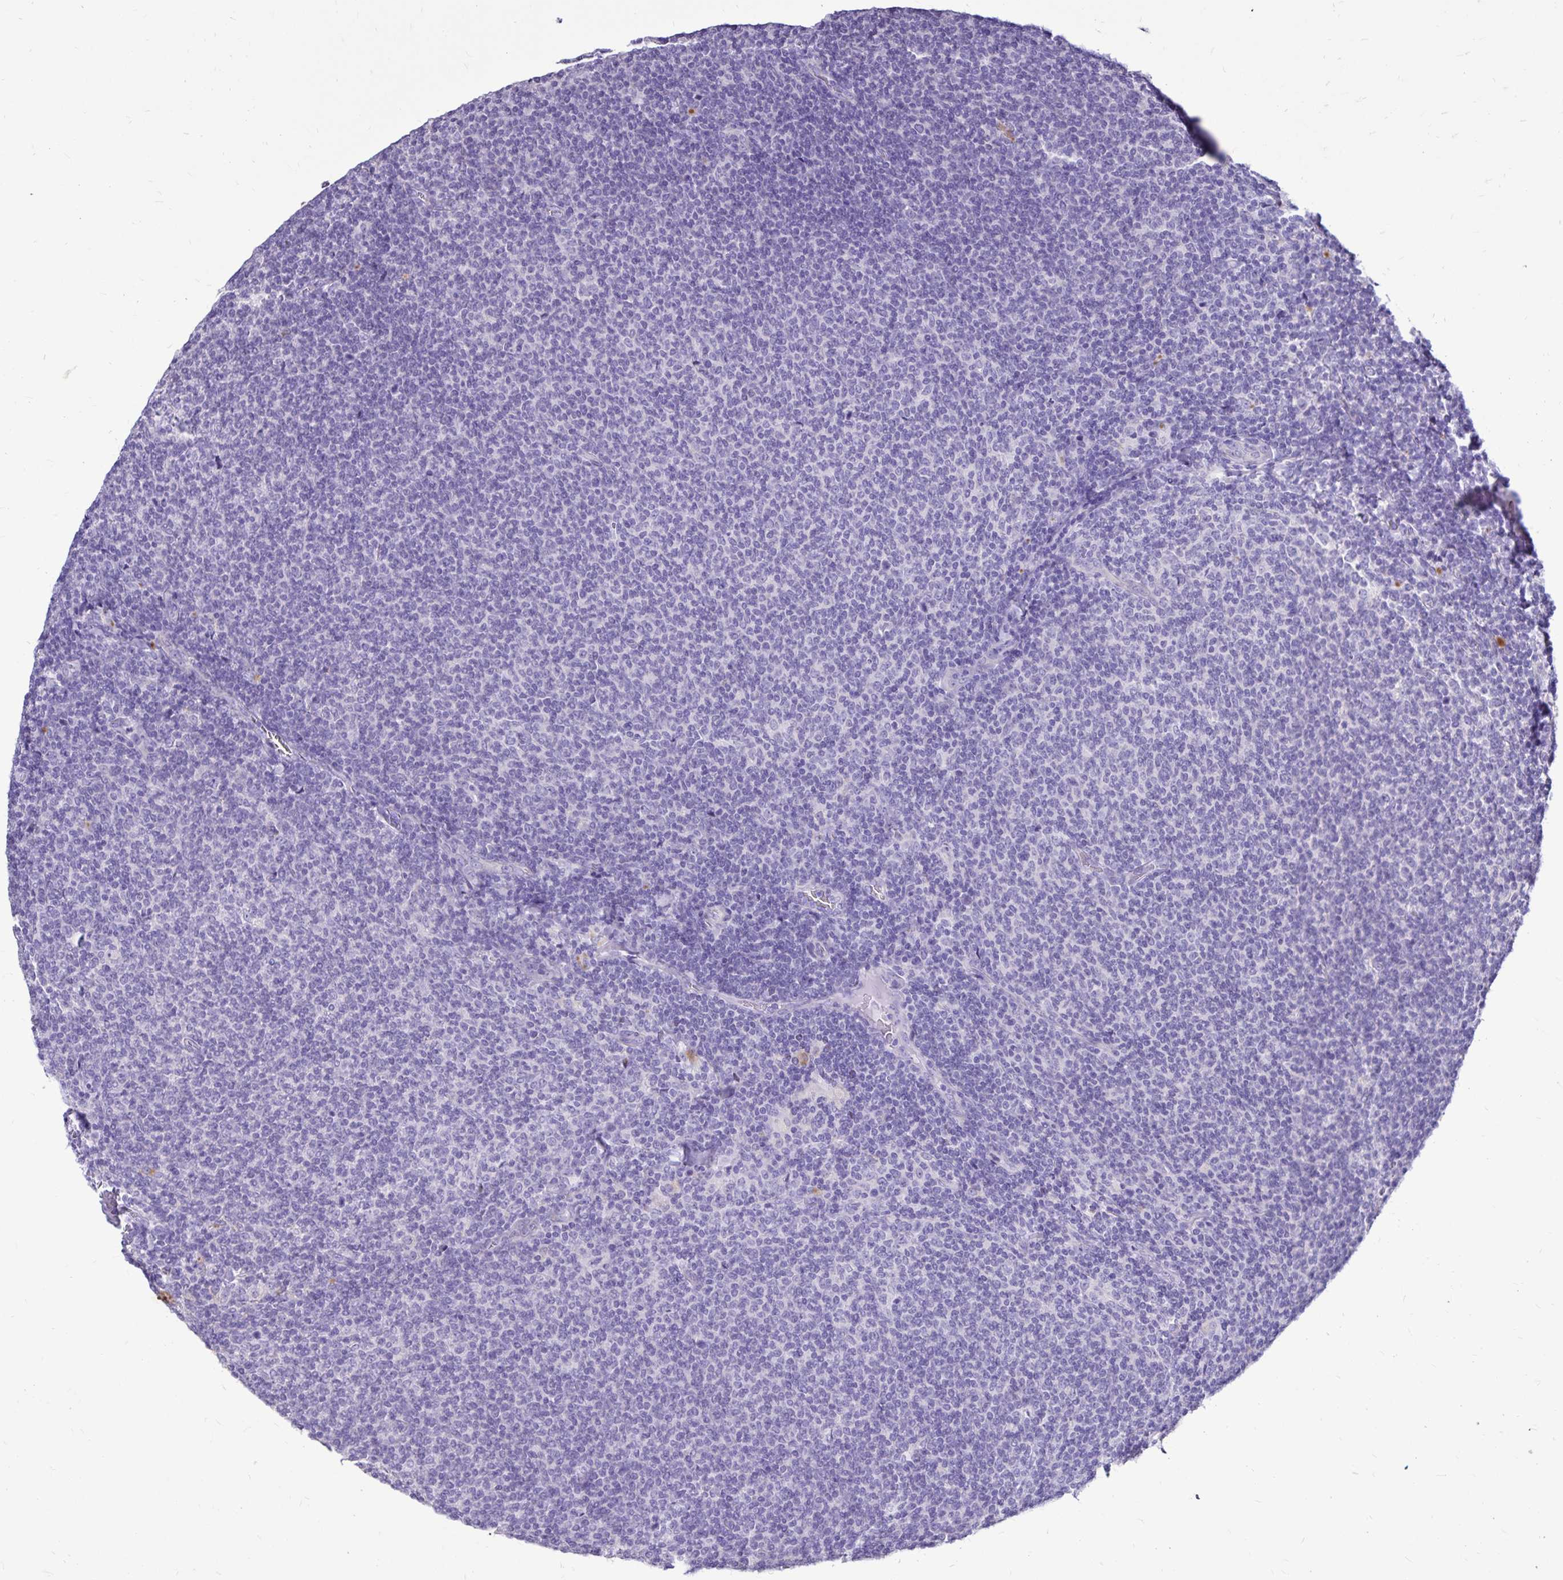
{"staining": {"intensity": "negative", "quantity": "none", "location": "none"}, "tissue": "lymphoma", "cell_type": "Tumor cells", "image_type": "cancer", "snomed": [{"axis": "morphology", "description": "Malignant lymphoma, non-Hodgkin's type, Low grade"}, {"axis": "topography", "description": "Lymph node"}], "caption": "This is an immunohistochemistry image of low-grade malignant lymphoma, non-Hodgkin's type. There is no positivity in tumor cells.", "gene": "EVPL", "patient": {"sex": "male", "age": 52}}